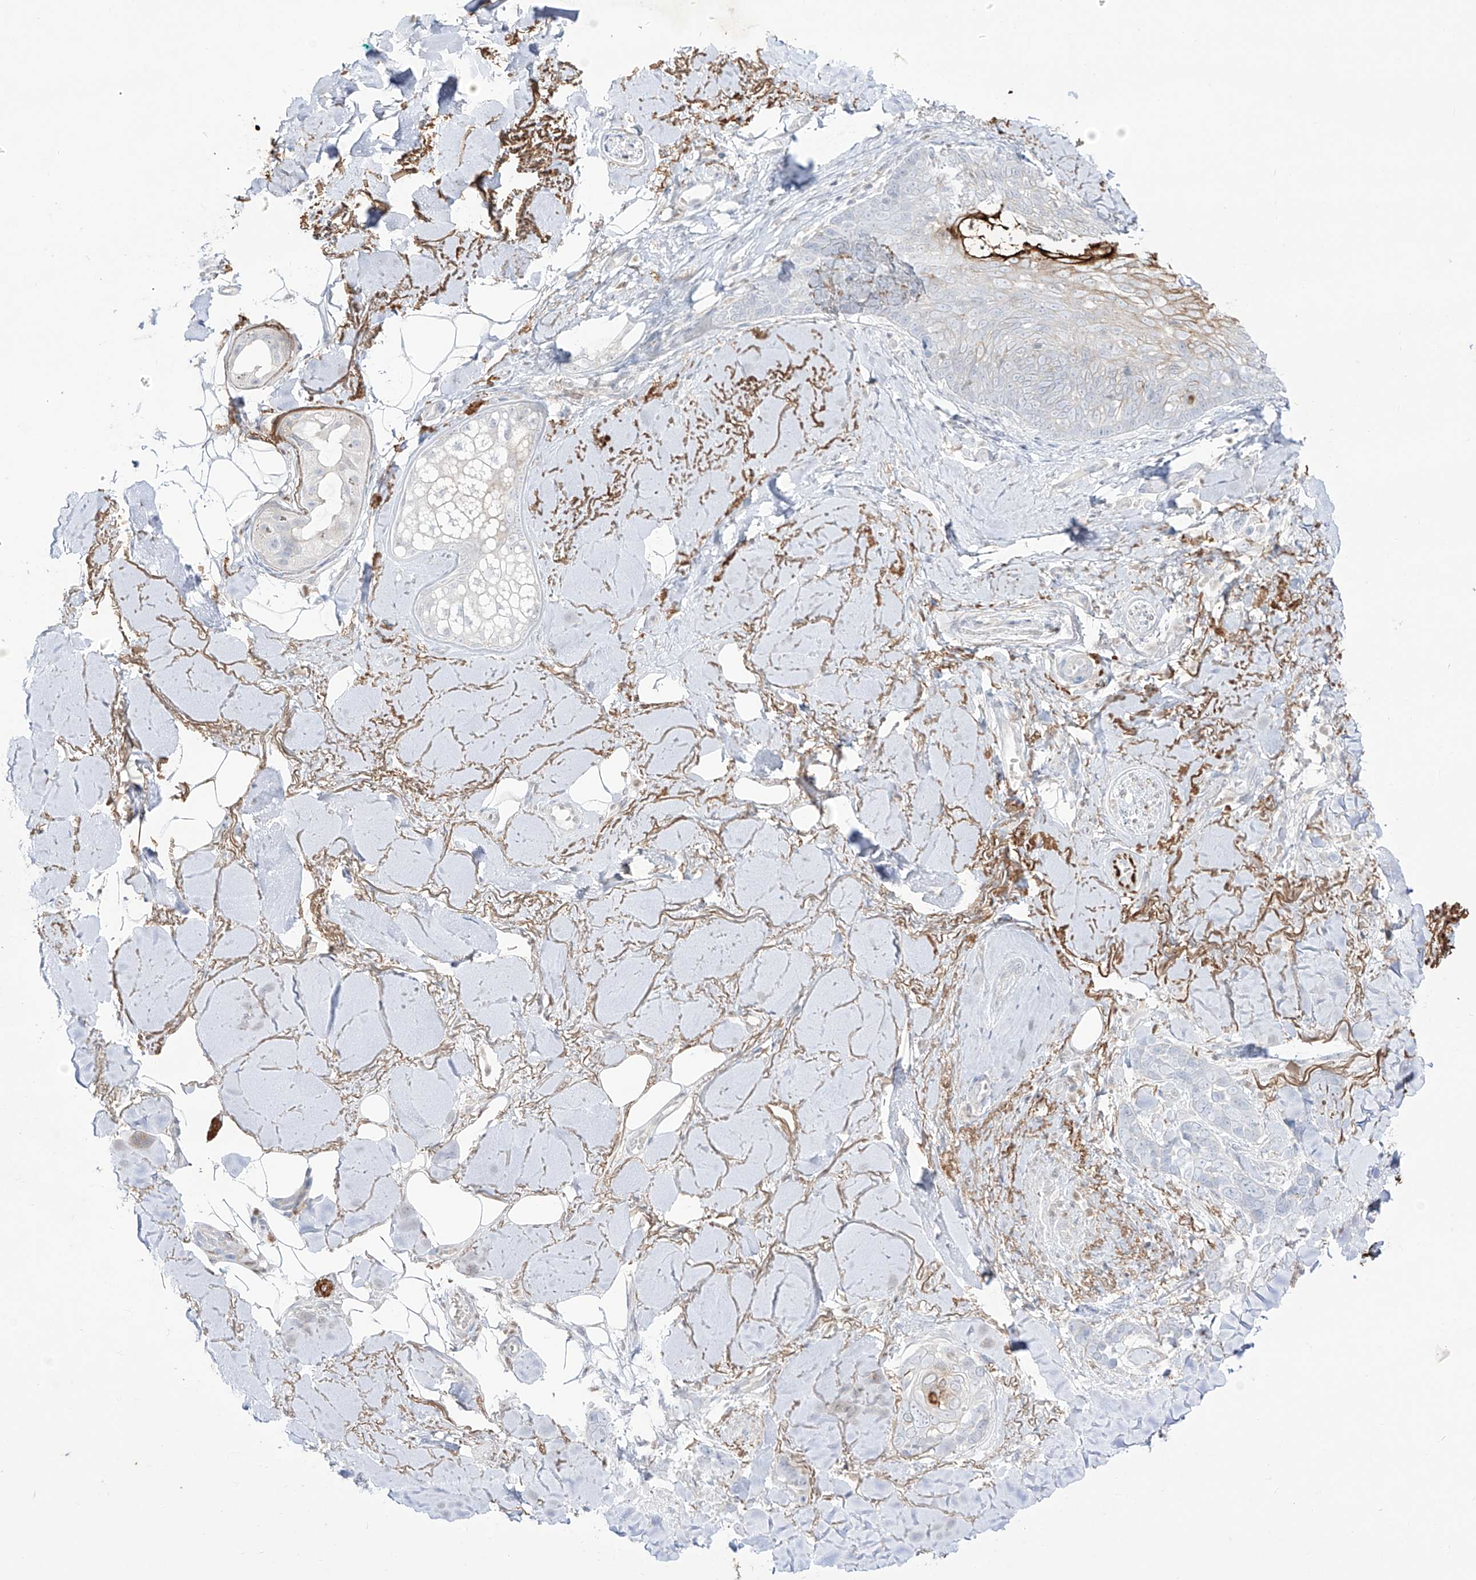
{"staining": {"intensity": "negative", "quantity": "none", "location": "none"}, "tissue": "skin cancer", "cell_type": "Tumor cells", "image_type": "cancer", "snomed": [{"axis": "morphology", "description": "Basal cell carcinoma"}, {"axis": "topography", "description": "Skin"}], "caption": "Skin cancer (basal cell carcinoma) was stained to show a protein in brown. There is no significant positivity in tumor cells.", "gene": "DMKN", "patient": {"sex": "female", "age": 82}}